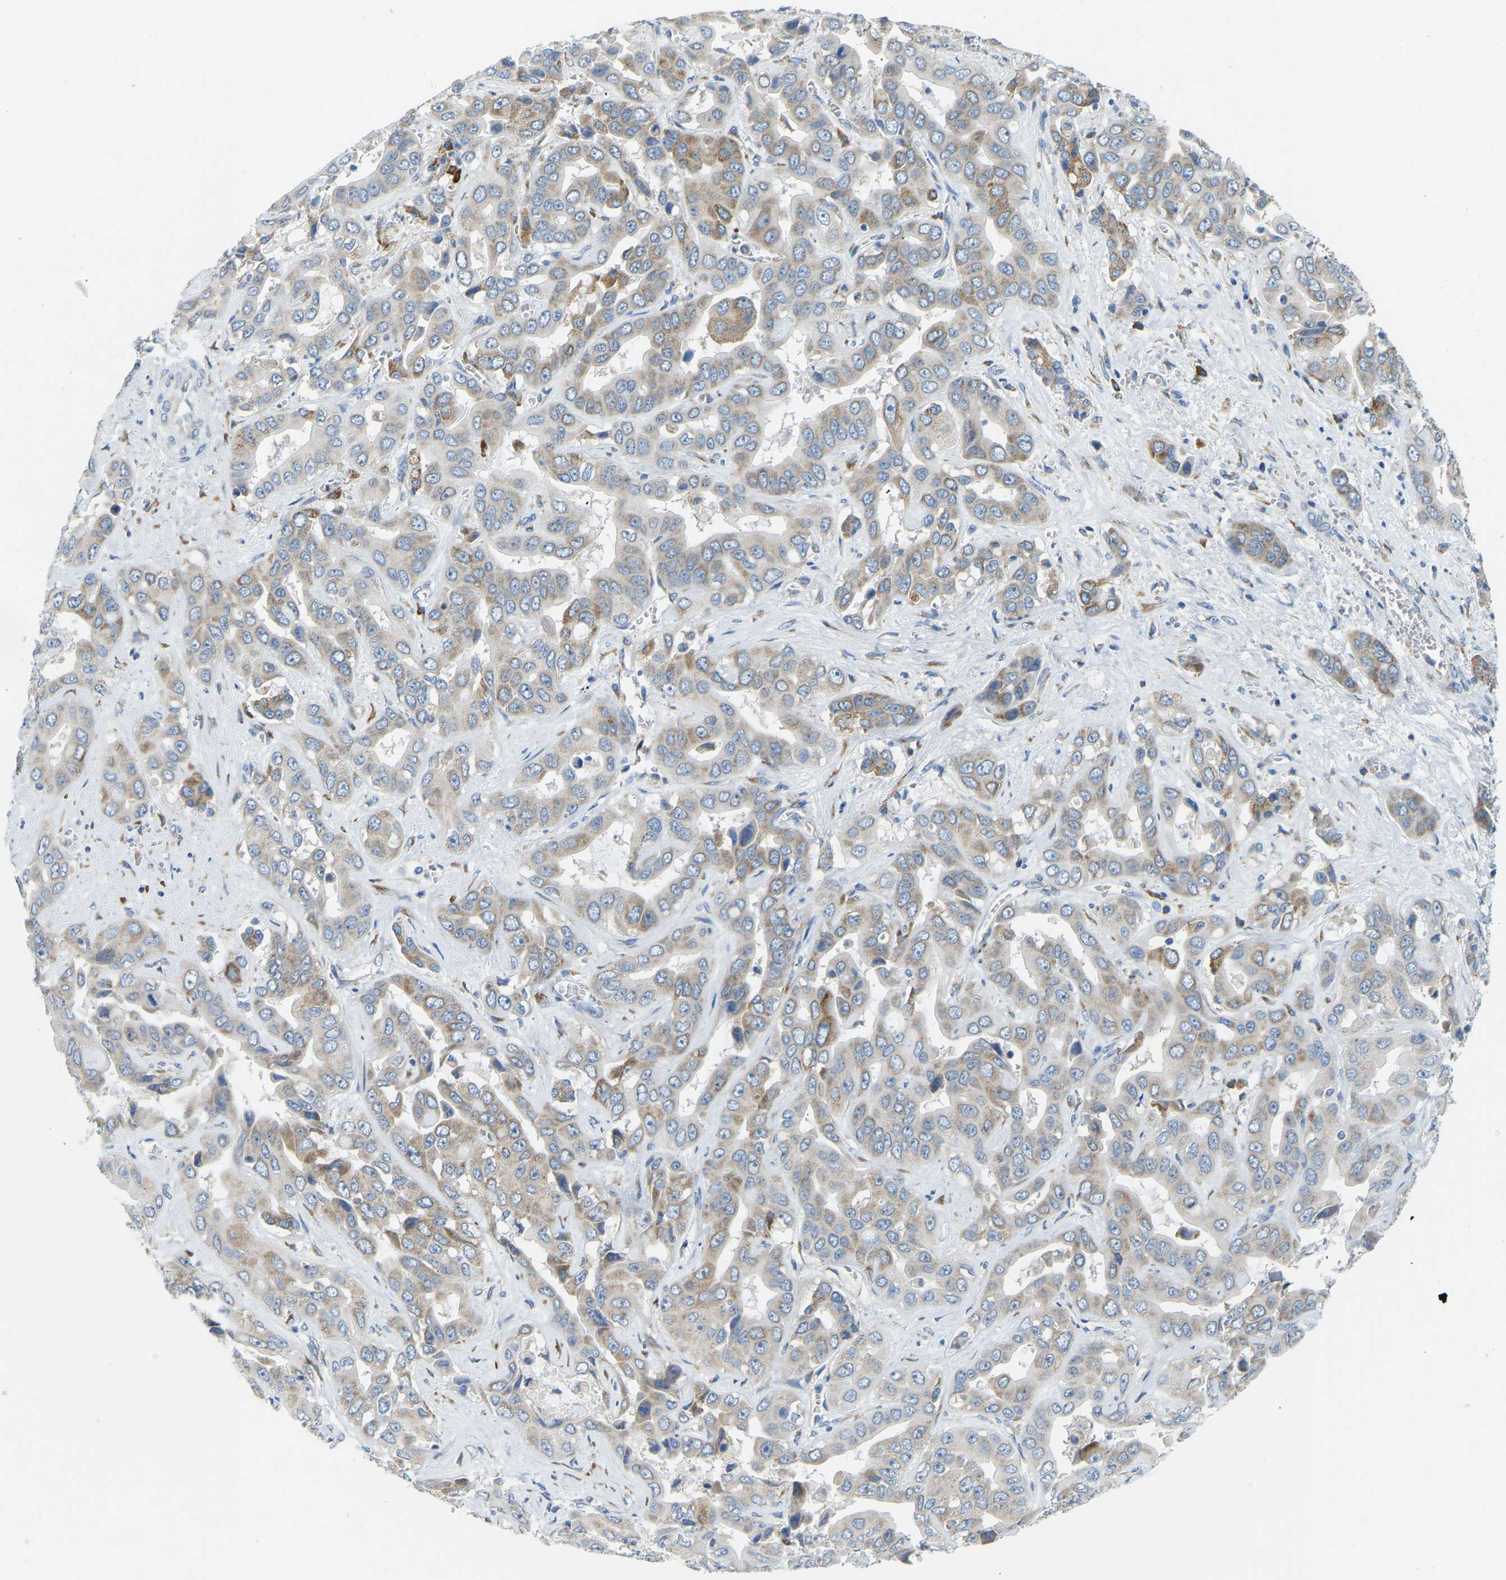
{"staining": {"intensity": "weak", "quantity": ">75%", "location": "cytoplasmic/membranous"}, "tissue": "liver cancer", "cell_type": "Tumor cells", "image_type": "cancer", "snomed": [{"axis": "morphology", "description": "Cholangiocarcinoma"}, {"axis": "topography", "description": "Liver"}], "caption": "Protein expression analysis of liver cancer (cholangiocarcinoma) shows weak cytoplasmic/membranous positivity in approximately >75% of tumor cells.", "gene": "SND1", "patient": {"sex": "female", "age": 52}}